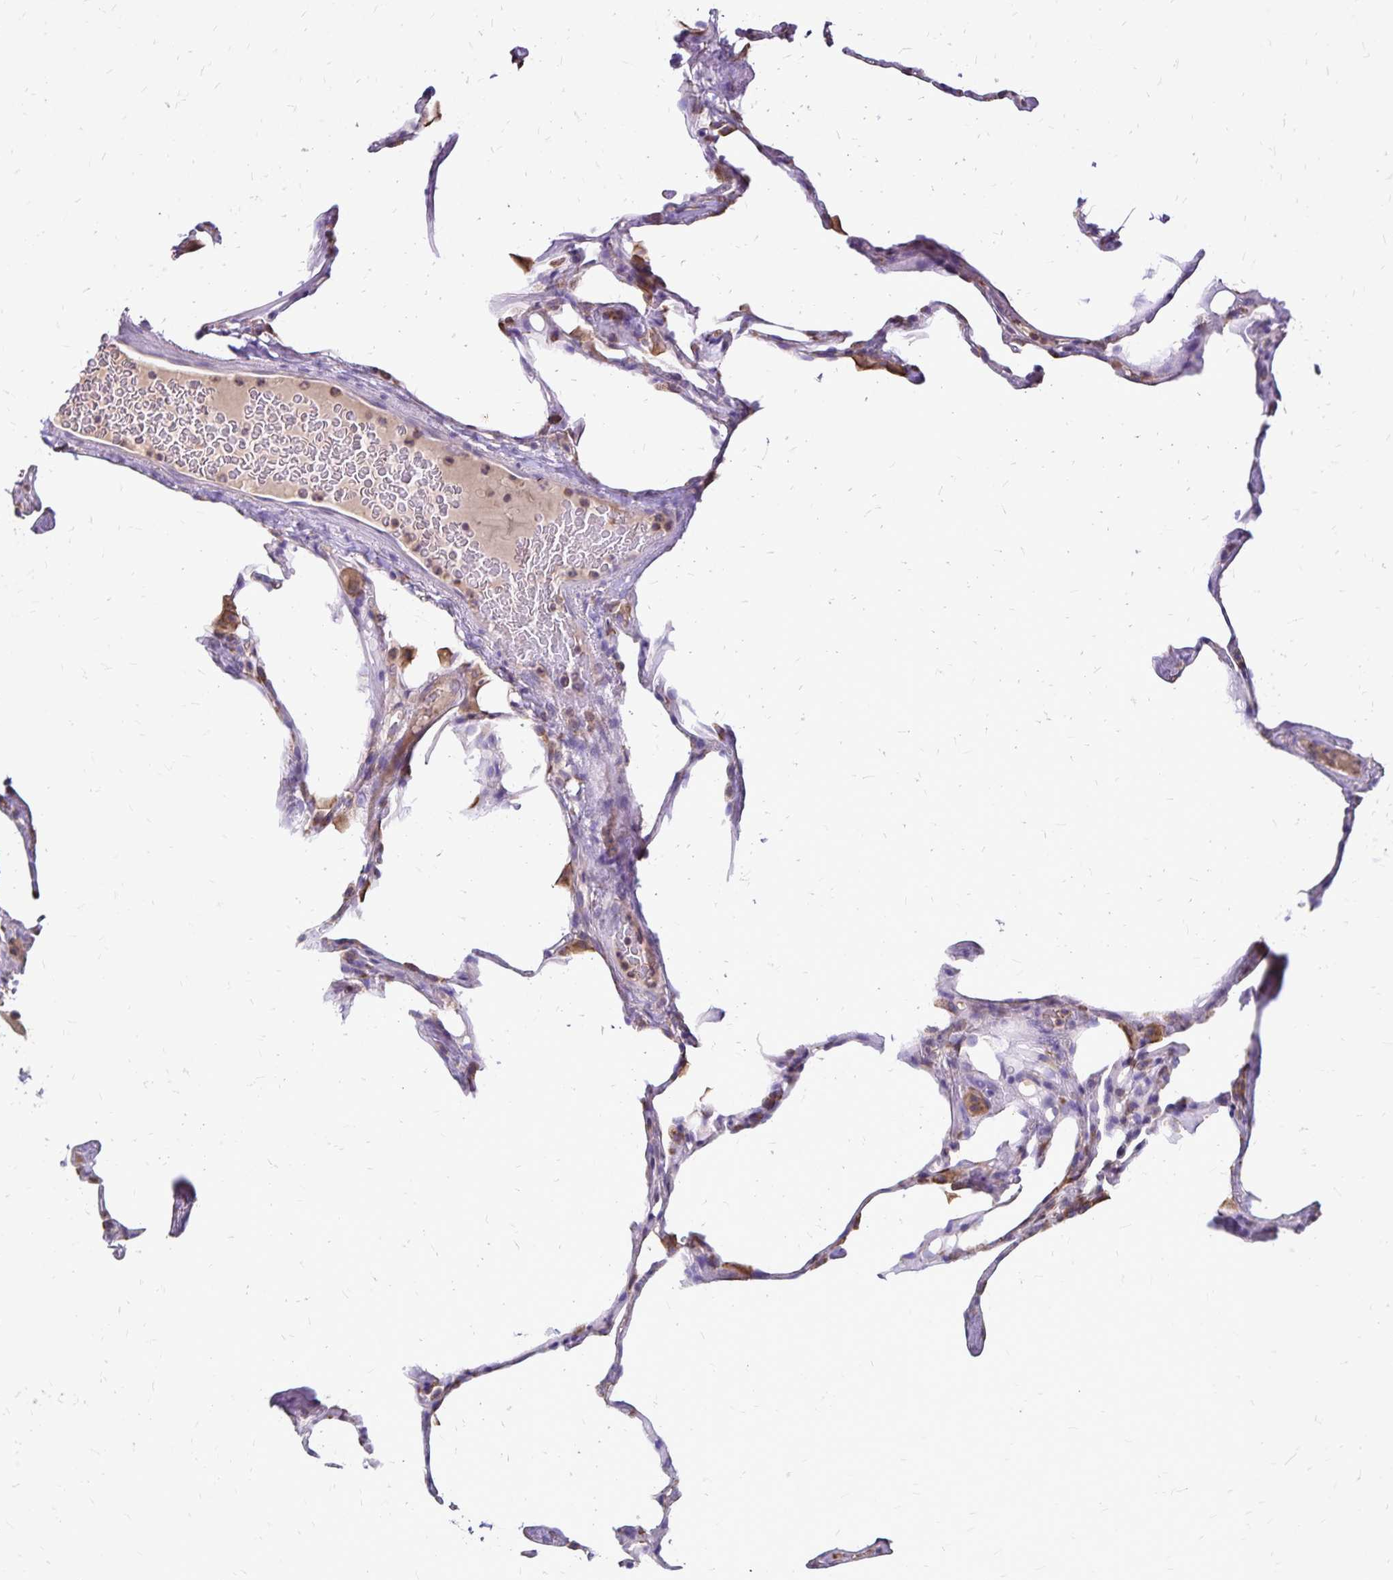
{"staining": {"intensity": "negative", "quantity": "none", "location": "none"}, "tissue": "lung", "cell_type": "Alveolar cells", "image_type": "normal", "snomed": [{"axis": "morphology", "description": "Normal tissue, NOS"}, {"axis": "topography", "description": "Lung"}], "caption": "Immunohistochemistry (IHC) of benign human lung shows no expression in alveolar cells. (DAB IHC visualized using brightfield microscopy, high magnification).", "gene": "NAGPA", "patient": {"sex": "male", "age": 65}}